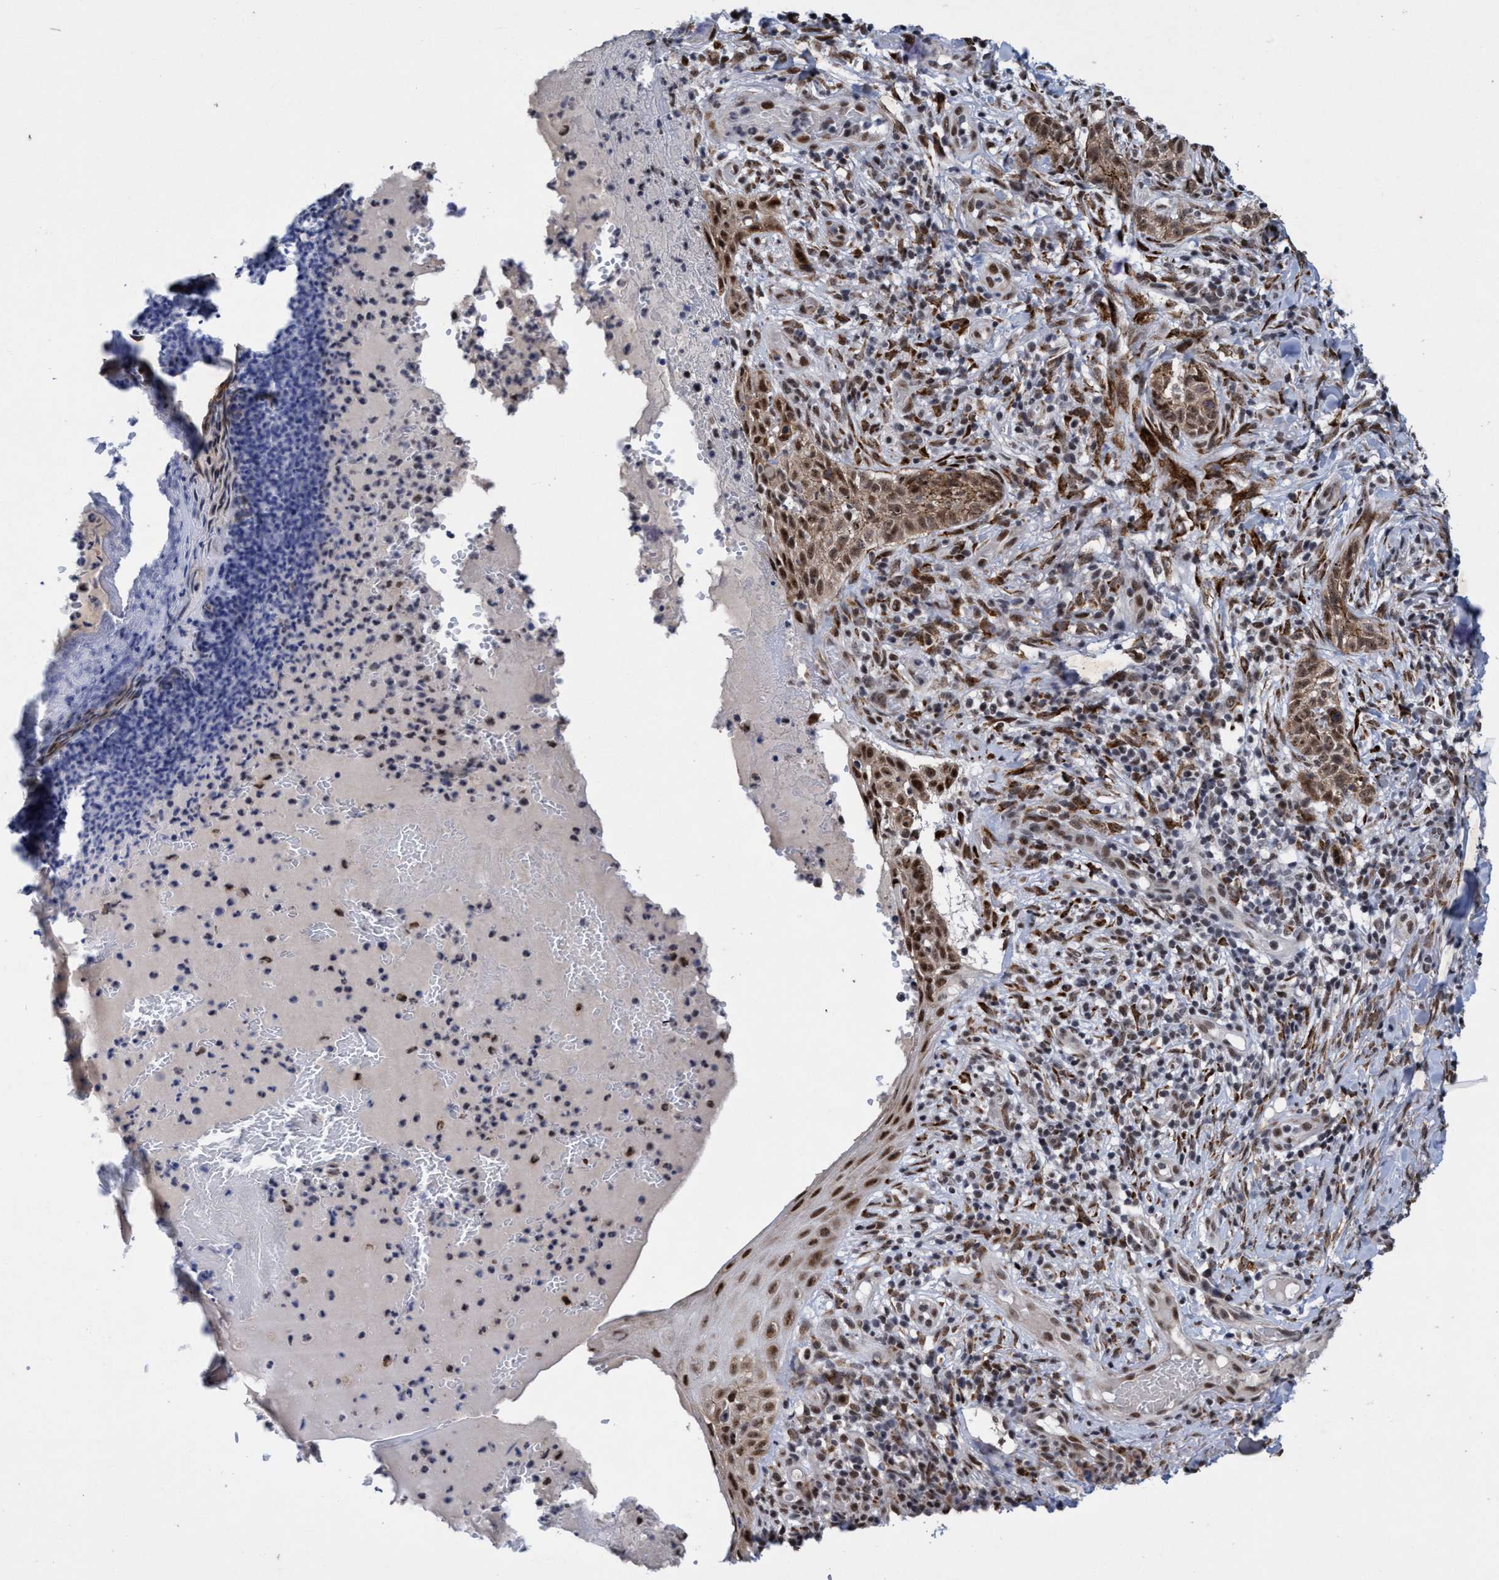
{"staining": {"intensity": "moderate", "quantity": ">75%", "location": "cytoplasmic/membranous,nuclear"}, "tissue": "skin cancer", "cell_type": "Tumor cells", "image_type": "cancer", "snomed": [{"axis": "morphology", "description": "Normal tissue, NOS"}, {"axis": "morphology", "description": "Basal cell carcinoma"}, {"axis": "topography", "description": "Skin"}], "caption": "Human skin cancer (basal cell carcinoma) stained for a protein (brown) exhibits moderate cytoplasmic/membranous and nuclear positive staining in approximately >75% of tumor cells.", "gene": "GLT6D1", "patient": {"sex": "male", "age": 67}}